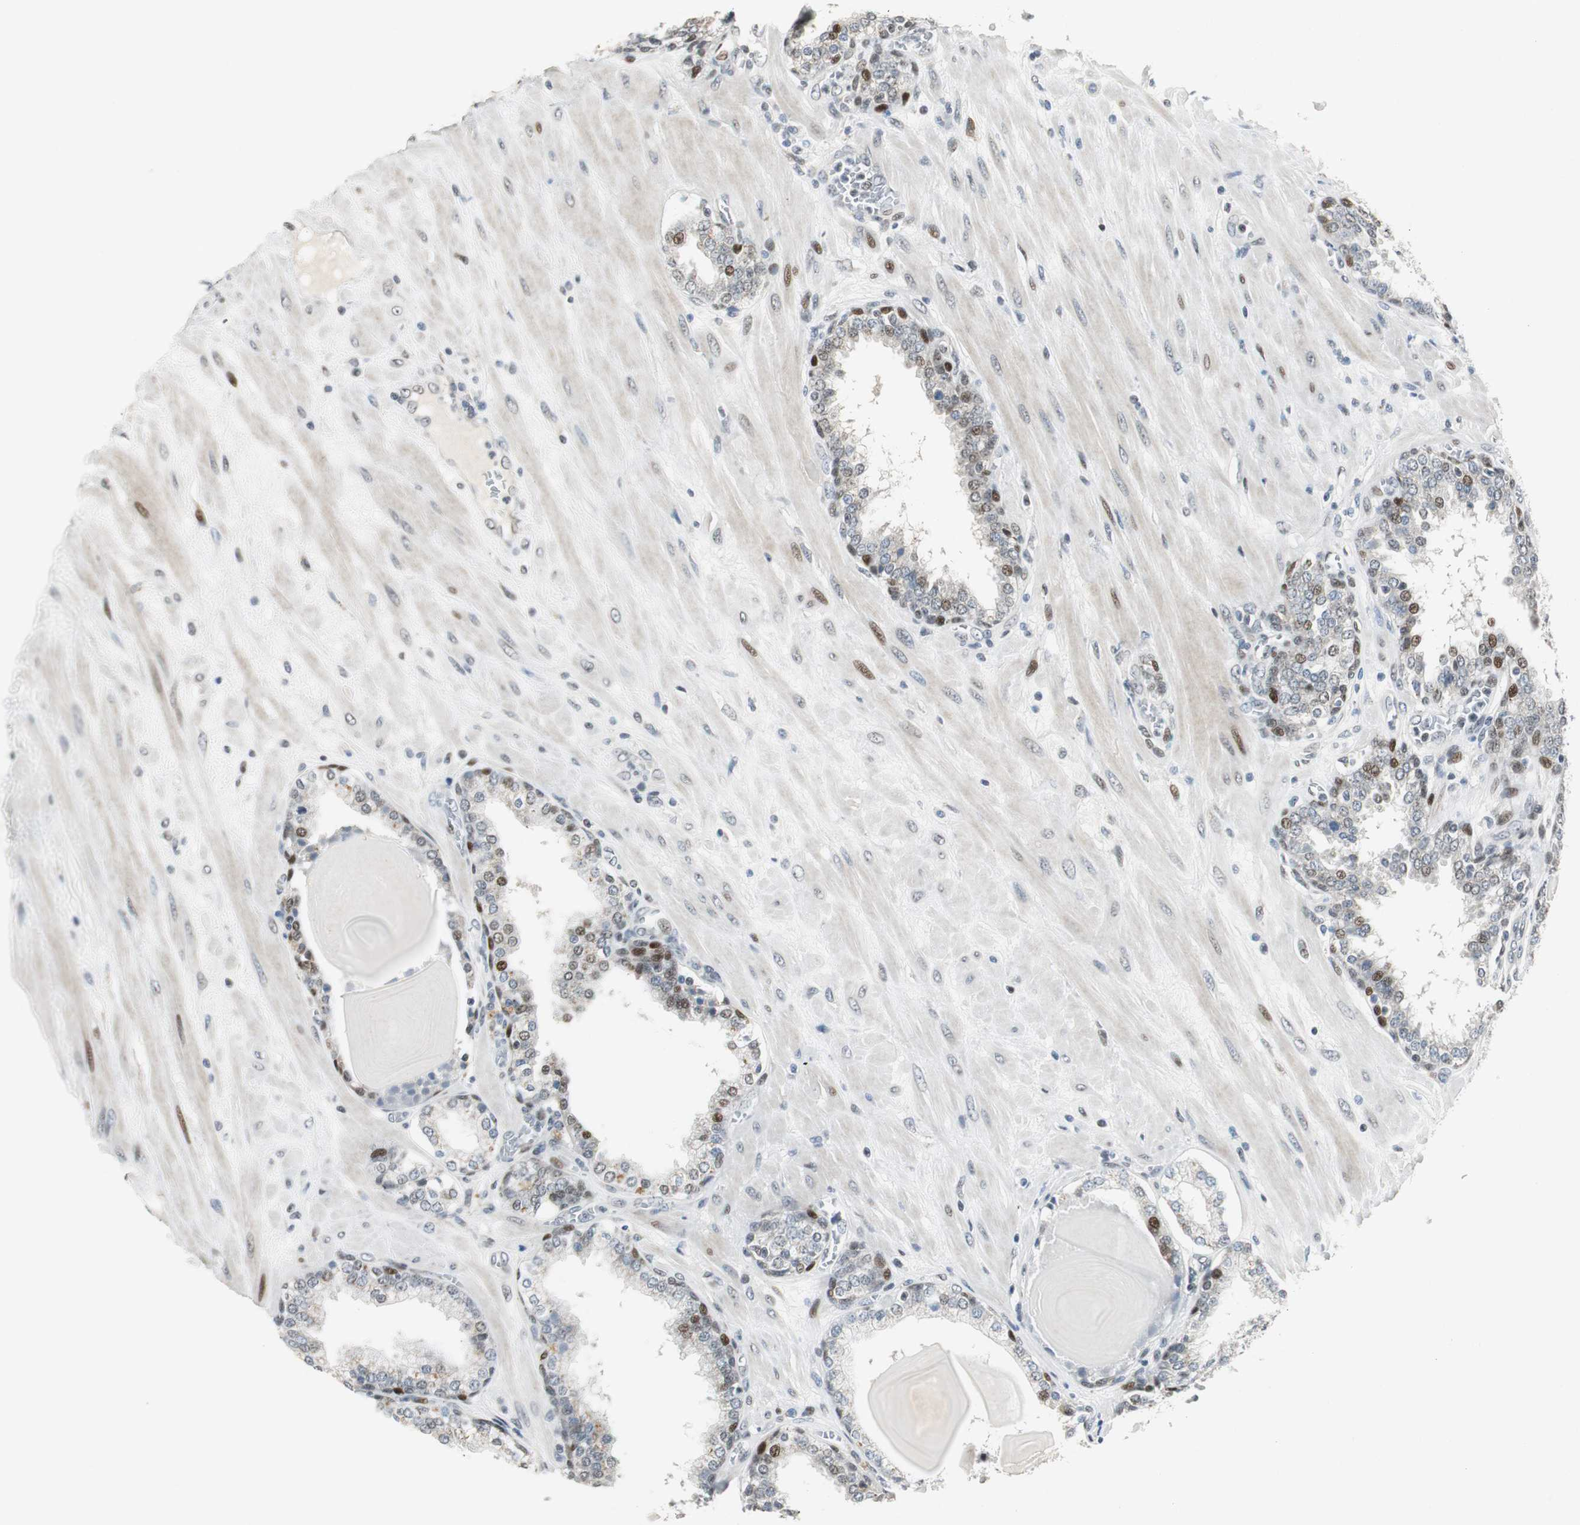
{"staining": {"intensity": "moderate", "quantity": "<25%", "location": "nuclear"}, "tissue": "prostate", "cell_type": "Glandular cells", "image_type": "normal", "snomed": [{"axis": "morphology", "description": "Normal tissue, NOS"}, {"axis": "topography", "description": "Prostate"}], "caption": "Prostate stained with a protein marker demonstrates moderate staining in glandular cells.", "gene": "AJUBA", "patient": {"sex": "male", "age": 51}}